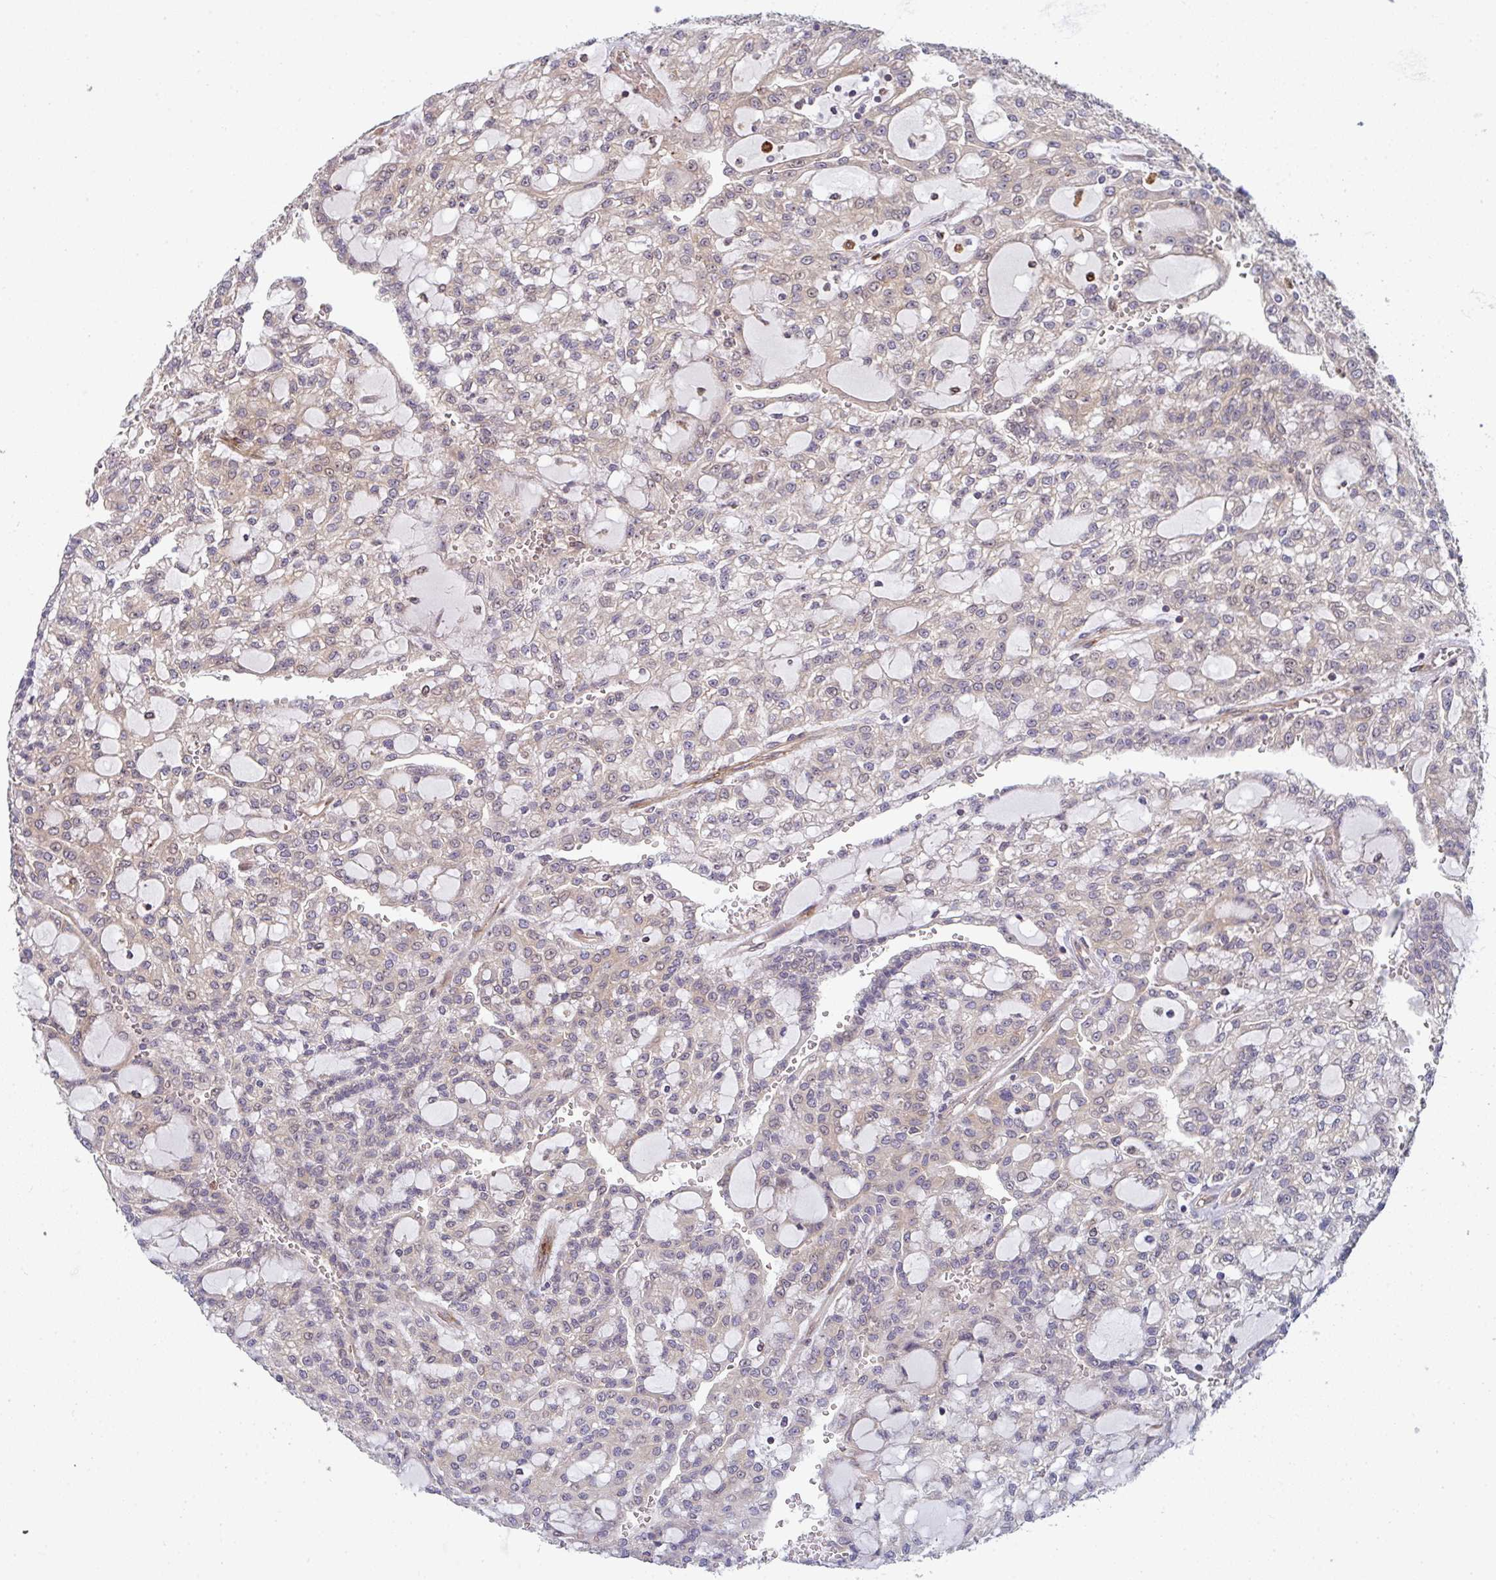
{"staining": {"intensity": "weak", "quantity": "25%-75%", "location": "cytoplasmic/membranous"}, "tissue": "renal cancer", "cell_type": "Tumor cells", "image_type": "cancer", "snomed": [{"axis": "morphology", "description": "Adenocarcinoma, NOS"}, {"axis": "topography", "description": "Kidney"}], "caption": "Immunohistochemical staining of renal adenocarcinoma exhibits low levels of weak cytoplasmic/membranous expression in about 25%-75% of tumor cells.", "gene": "SIMC1", "patient": {"sex": "male", "age": 63}}